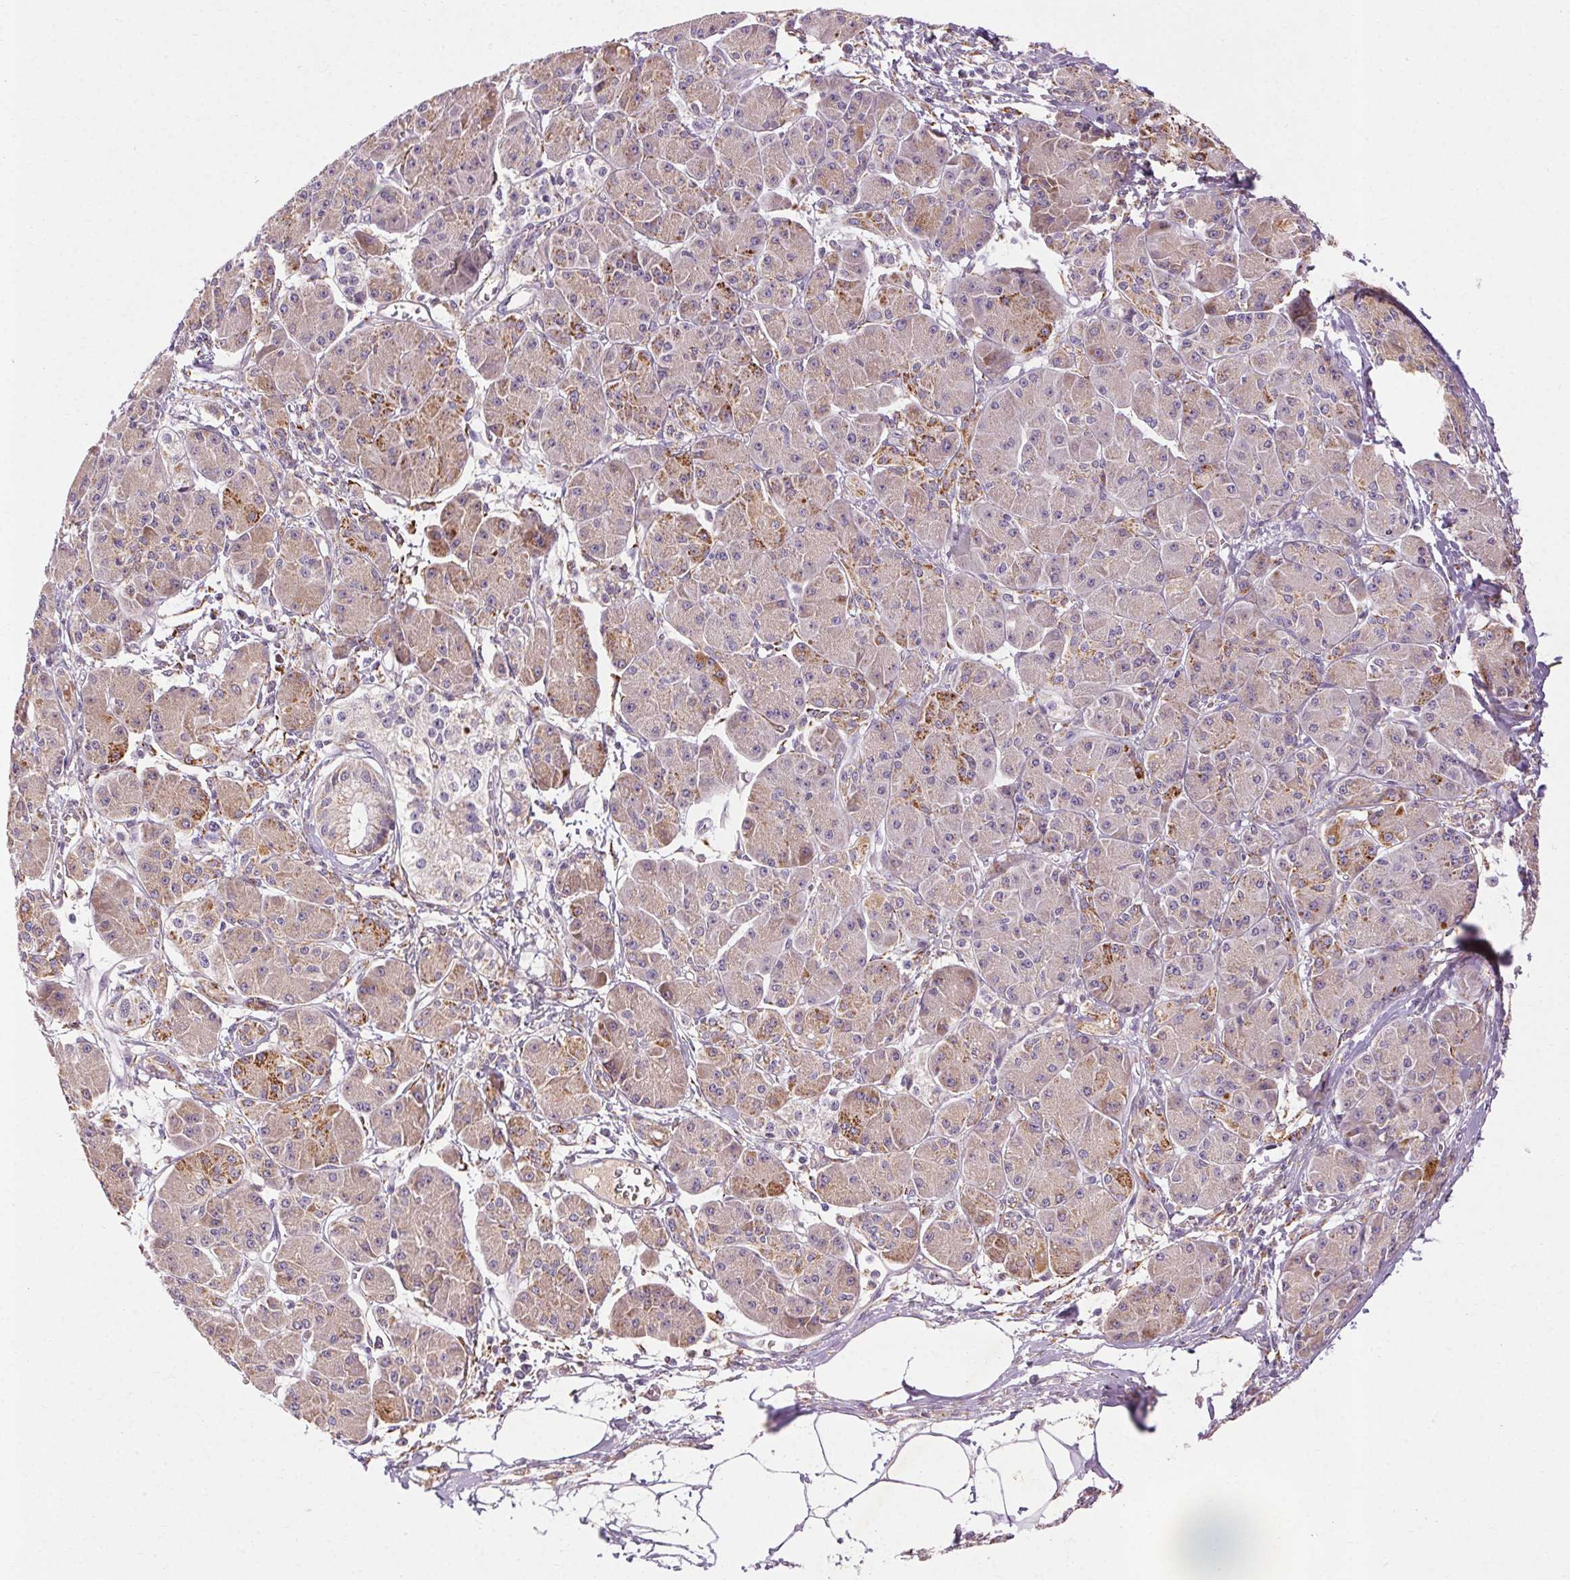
{"staining": {"intensity": "moderate", "quantity": "25%-75%", "location": "cytoplasmic/membranous"}, "tissue": "pancreatic cancer", "cell_type": "Tumor cells", "image_type": "cancer", "snomed": [{"axis": "morphology", "description": "Adenocarcinoma, NOS"}, {"axis": "topography", "description": "Pancreas"}], "caption": "Immunohistochemical staining of pancreatic cancer exhibits moderate cytoplasmic/membranous protein positivity in approximately 25%-75% of tumor cells.", "gene": "REP15", "patient": {"sex": "male", "age": 70}}